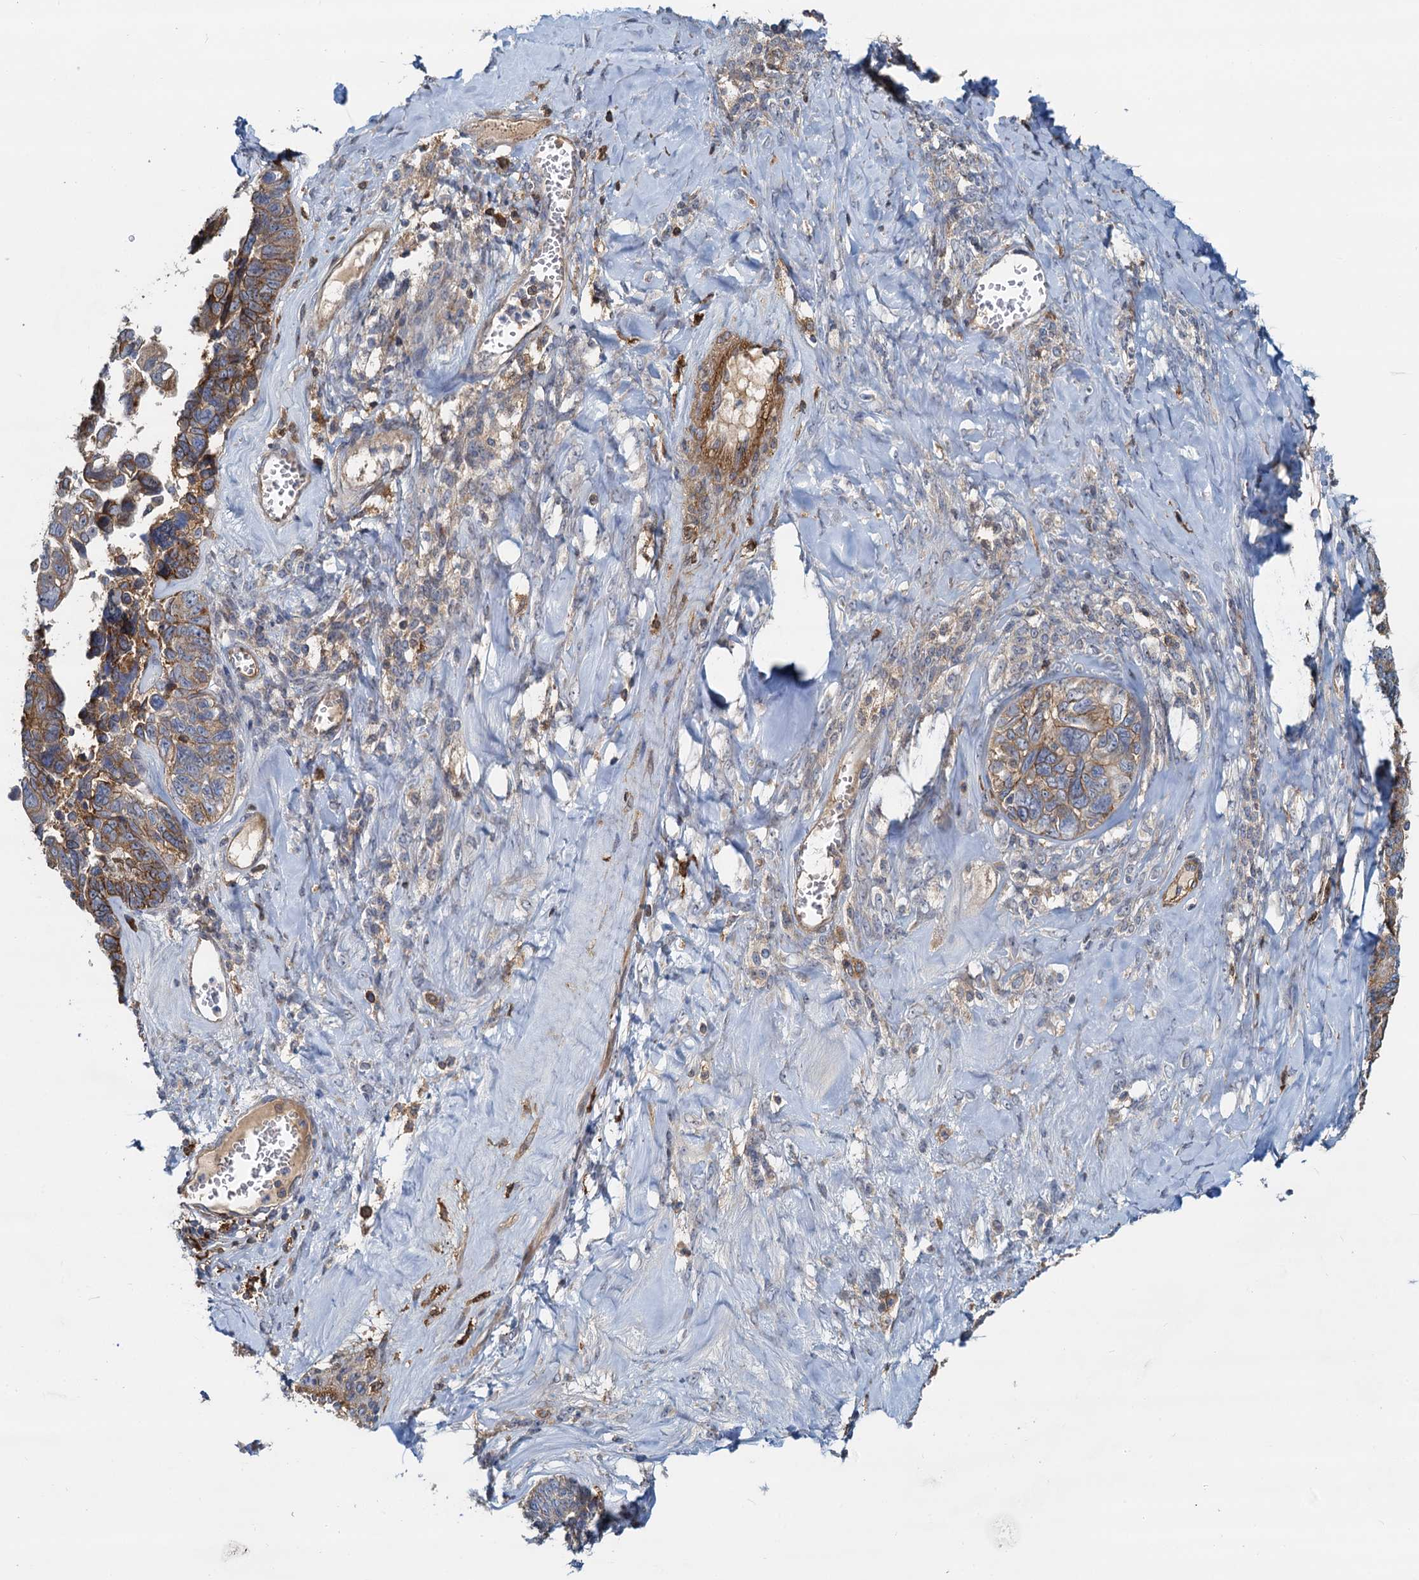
{"staining": {"intensity": "moderate", "quantity": ">75%", "location": "cytoplasmic/membranous"}, "tissue": "ovarian cancer", "cell_type": "Tumor cells", "image_type": "cancer", "snomed": [{"axis": "morphology", "description": "Cystadenocarcinoma, serous, NOS"}, {"axis": "topography", "description": "Ovary"}], "caption": "The histopathology image reveals staining of ovarian cancer, revealing moderate cytoplasmic/membranous protein expression (brown color) within tumor cells.", "gene": "LNX2", "patient": {"sex": "female", "age": 79}}